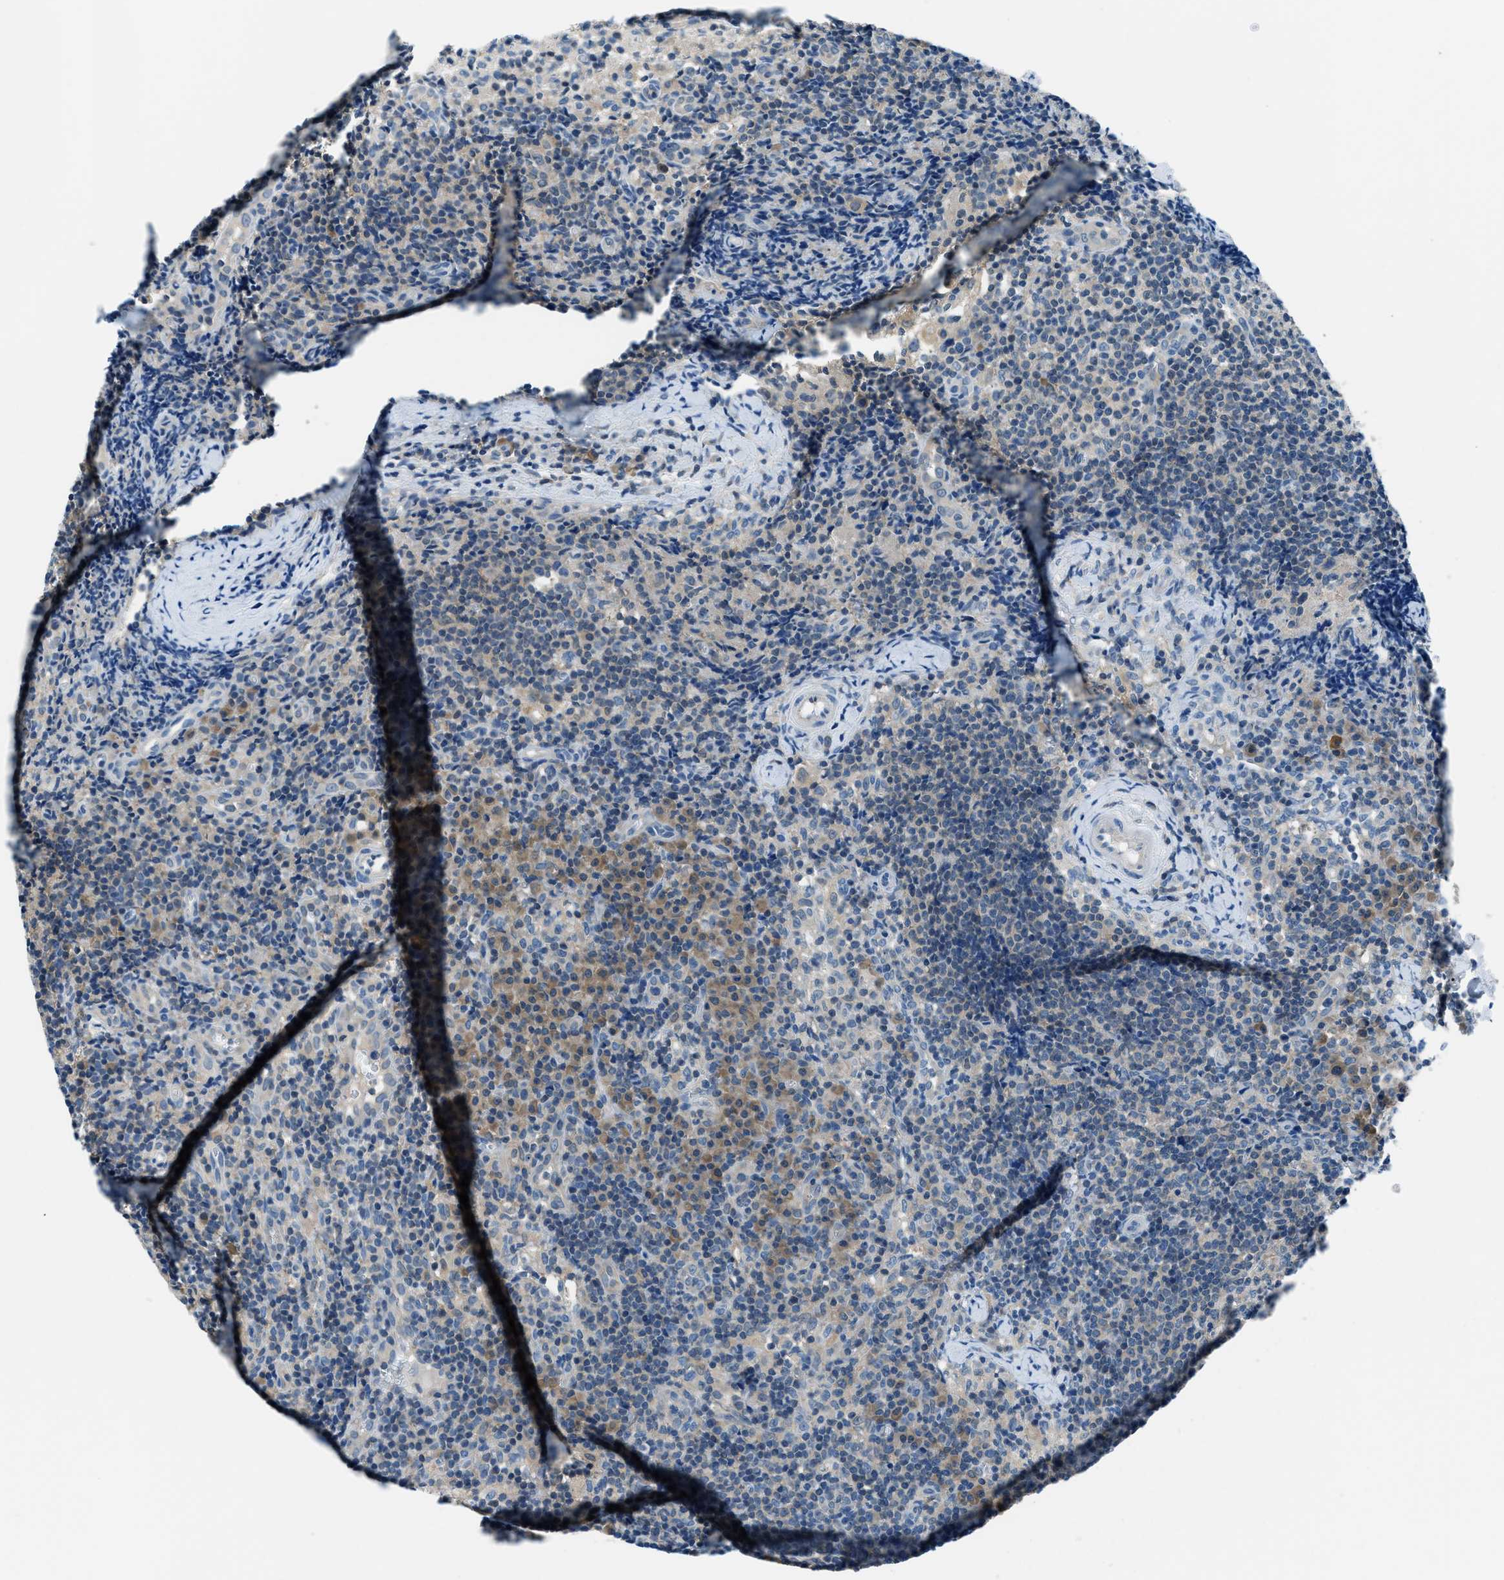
{"staining": {"intensity": "negative", "quantity": "none", "location": "none"}, "tissue": "lymph node", "cell_type": "Germinal center cells", "image_type": "normal", "snomed": [{"axis": "morphology", "description": "Normal tissue, NOS"}, {"axis": "morphology", "description": "Inflammation, NOS"}, {"axis": "topography", "description": "Lymph node"}], "caption": "The micrograph reveals no staining of germinal center cells in normal lymph node.", "gene": "ACP1", "patient": {"sex": "male", "age": 55}}